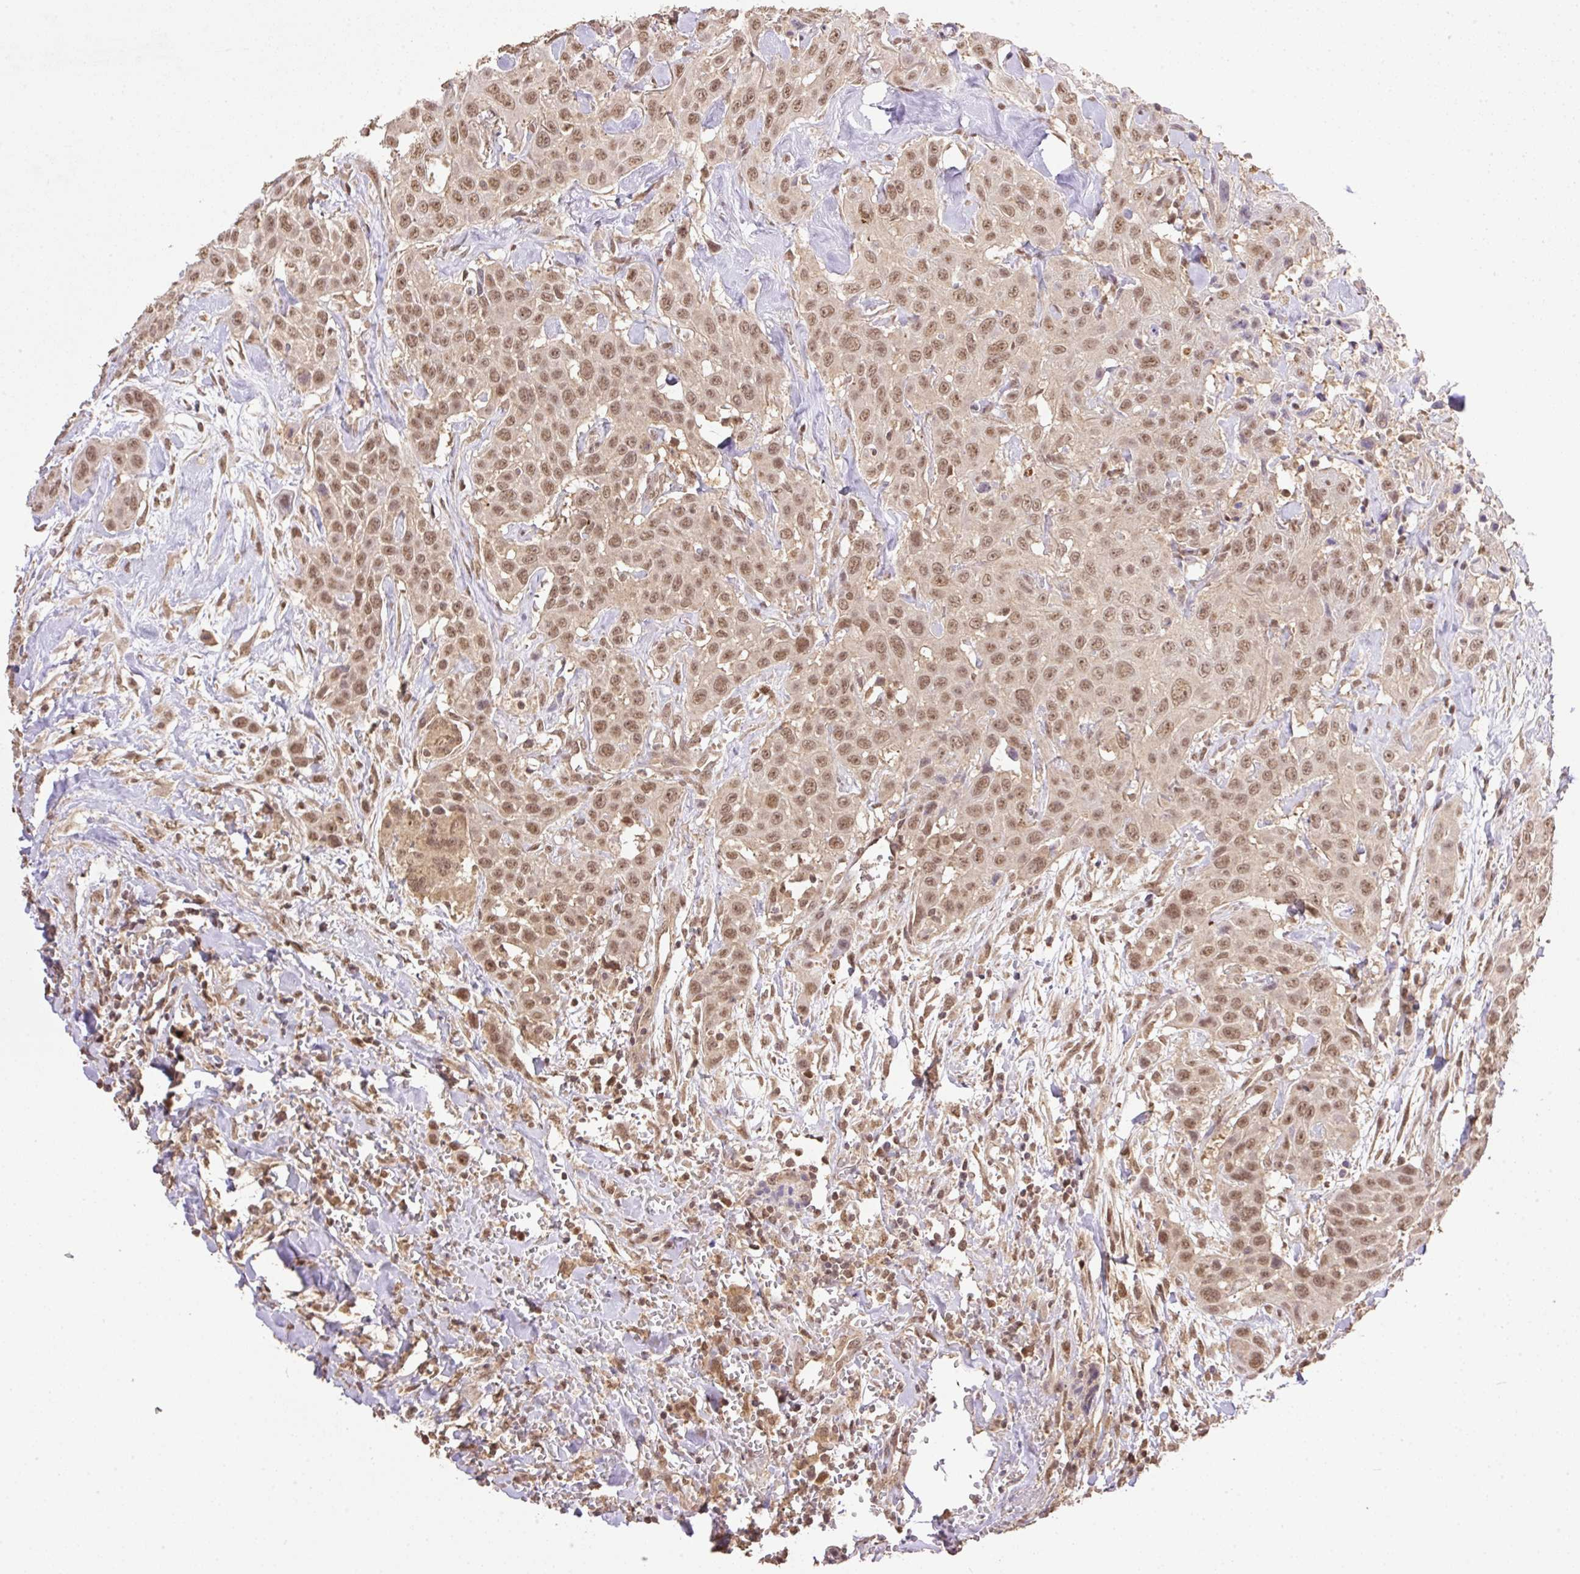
{"staining": {"intensity": "moderate", "quantity": ">75%", "location": "nuclear"}, "tissue": "head and neck cancer", "cell_type": "Tumor cells", "image_type": "cancer", "snomed": [{"axis": "morphology", "description": "Squamous cell carcinoma, NOS"}, {"axis": "topography", "description": "Head-Neck"}], "caption": "Tumor cells display medium levels of moderate nuclear staining in approximately >75% of cells in human head and neck cancer.", "gene": "VPS25", "patient": {"sex": "male", "age": 81}}